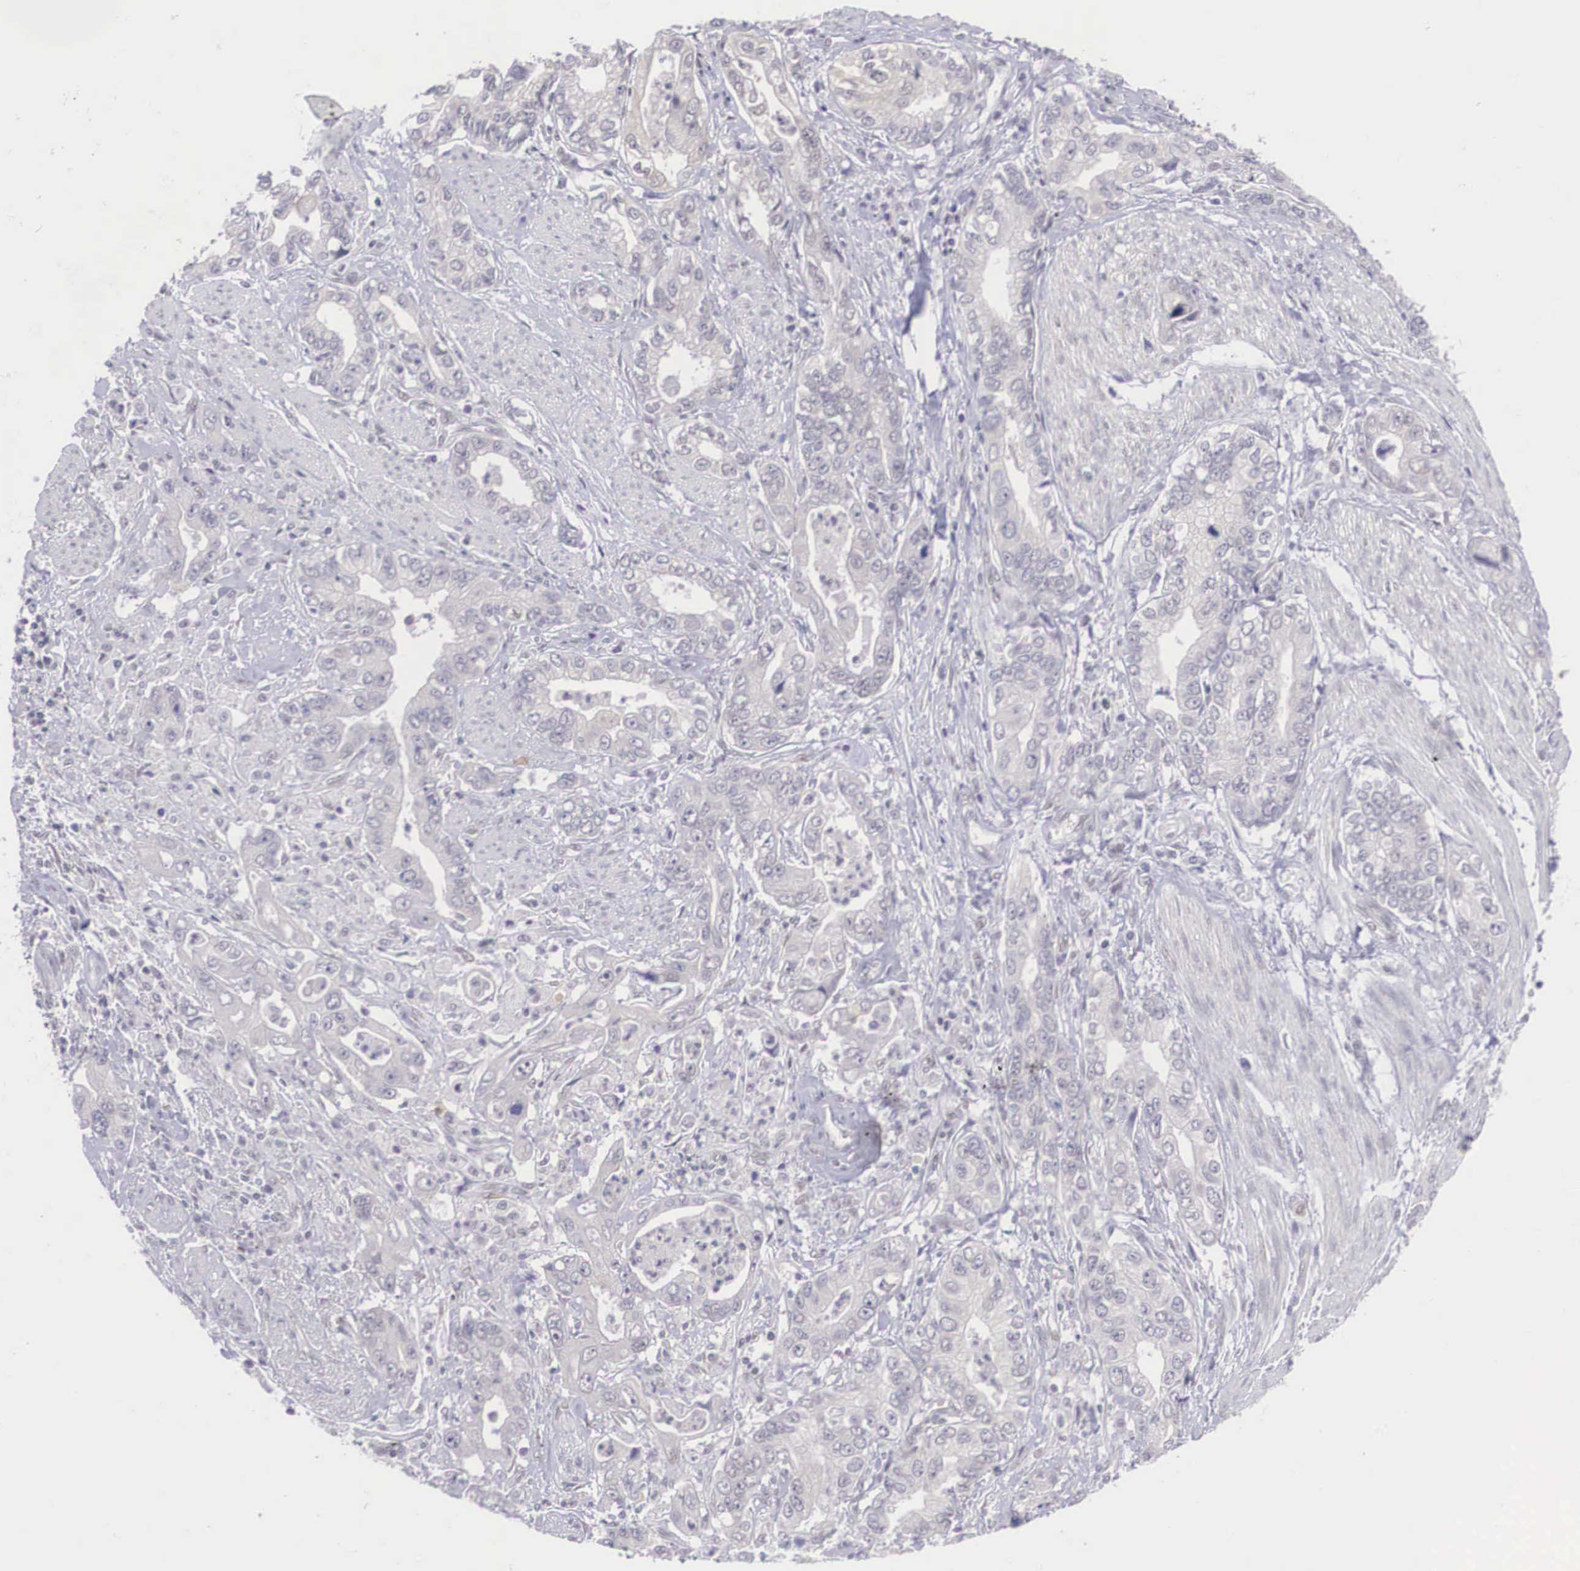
{"staining": {"intensity": "negative", "quantity": "none", "location": "none"}, "tissue": "stomach cancer", "cell_type": "Tumor cells", "image_type": "cancer", "snomed": [{"axis": "morphology", "description": "Adenocarcinoma, NOS"}, {"axis": "topography", "description": "Pancreas"}, {"axis": "topography", "description": "Stomach, upper"}], "caption": "Immunohistochemistry (IHC) histopathology image of human stomach cancer (adenocarcinoma) stained for a protein (brown), which demonstrates no positivity in tumor cells. (DAB immunohistochemistry, high magnification).", "gene": "NINL", "patient": {"sex": "male", "age": 77}}